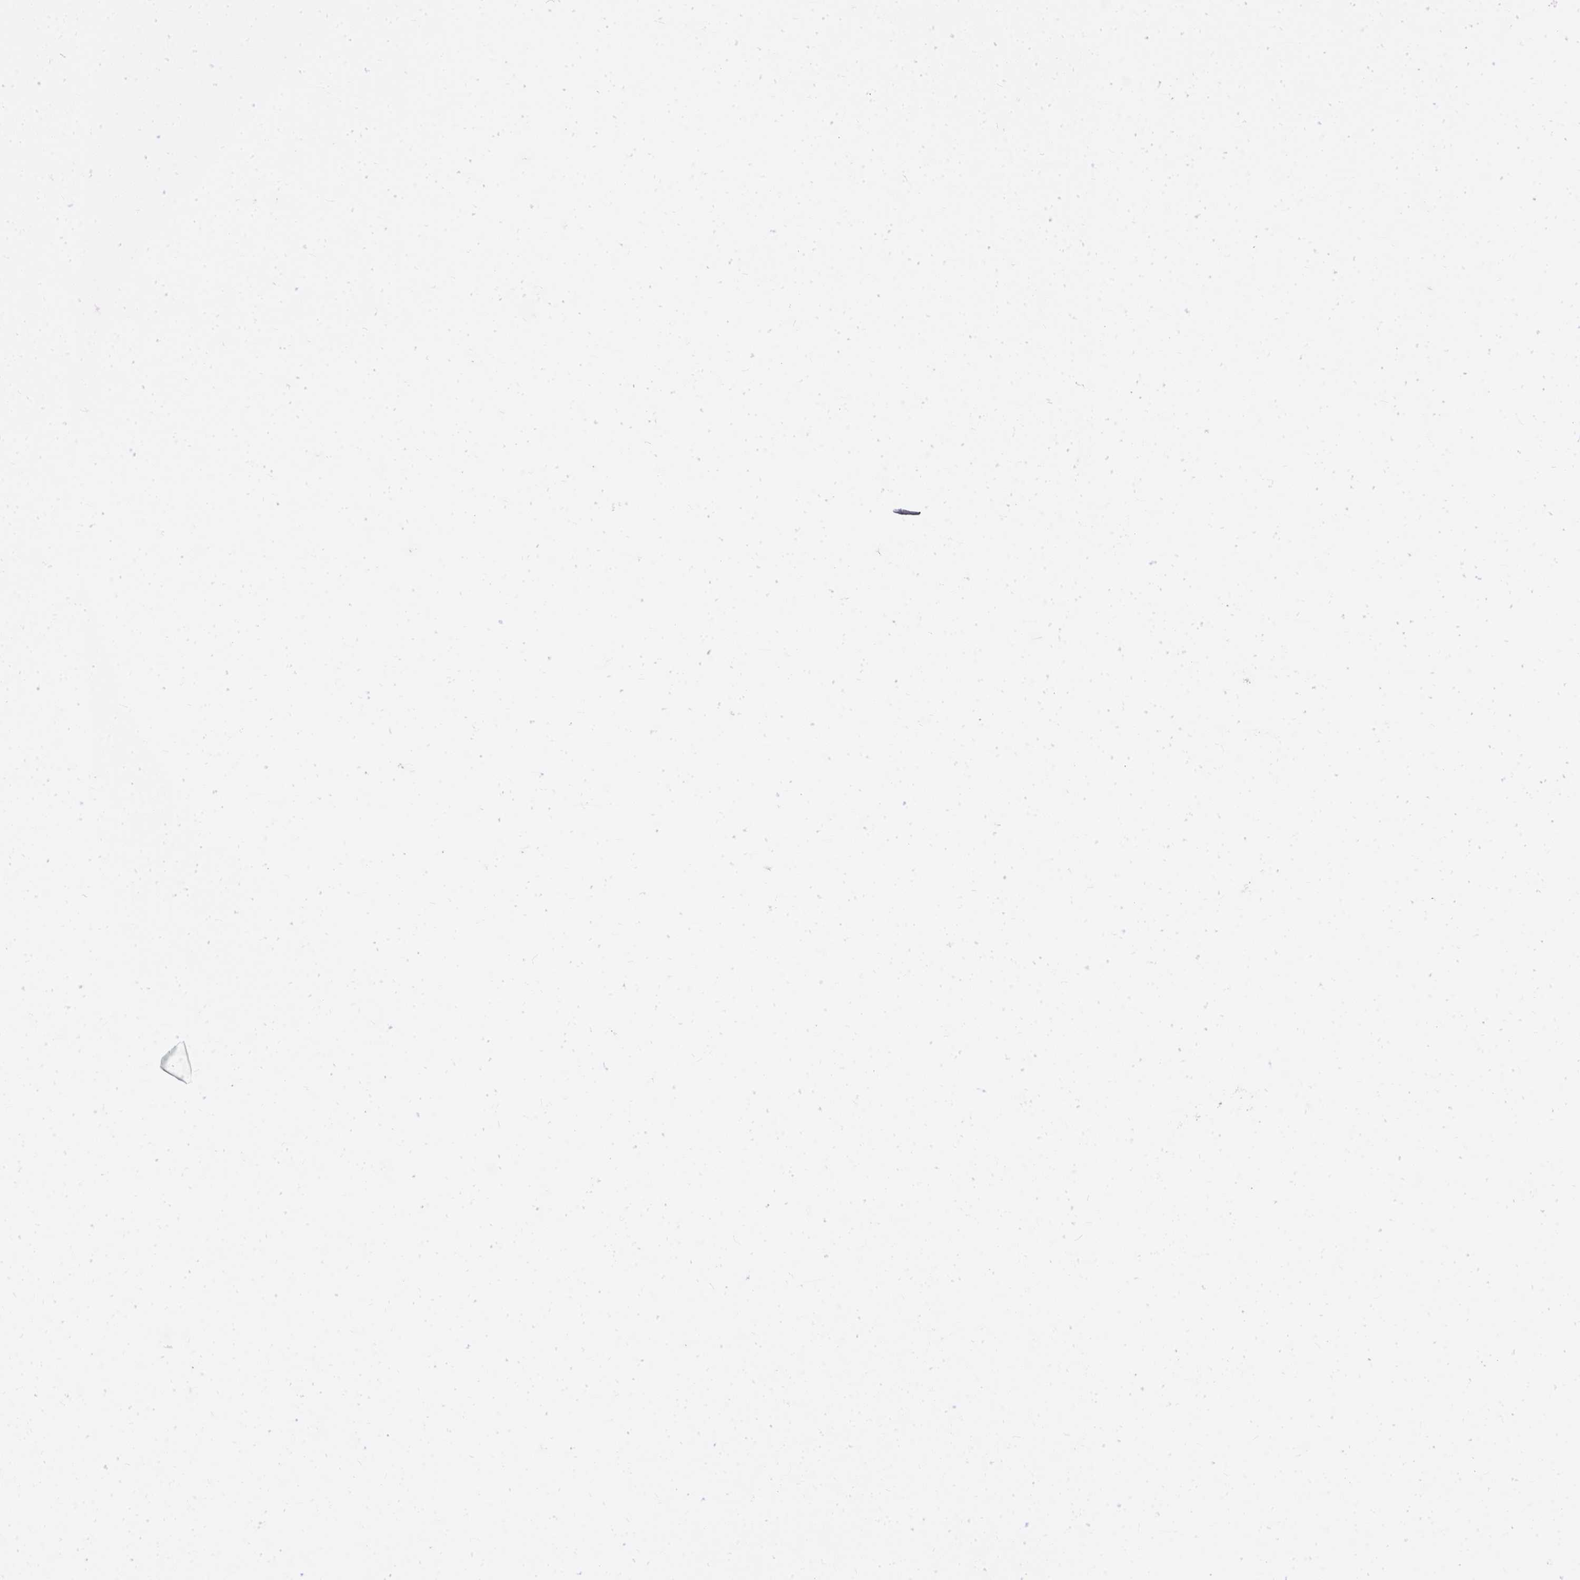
{"staining": {"intensity": "weak", "quantity": "<25%", "location": "cytoplasmic/membranous"}, "tissue": "urothelial cancer", "cell_type": "Tumor cells", "image_type": "cancer", "snomed": [{"axis": "morphology", "description": "Urothelial carcinoma, High grade"}, {"axis": "topography", "description": "Urinary bladder"}], "caption": "Immunohistochemical staining of human urothelial cancer shows no significant expression in tumor cells. The staining is performed using DAB (3,3'-diaminobenzidine) brown chromogen with nuclei counter-stained in using hematoxylin.", "gene": "AKR1B10", "patient": {"sex": "female", "age": 85}}